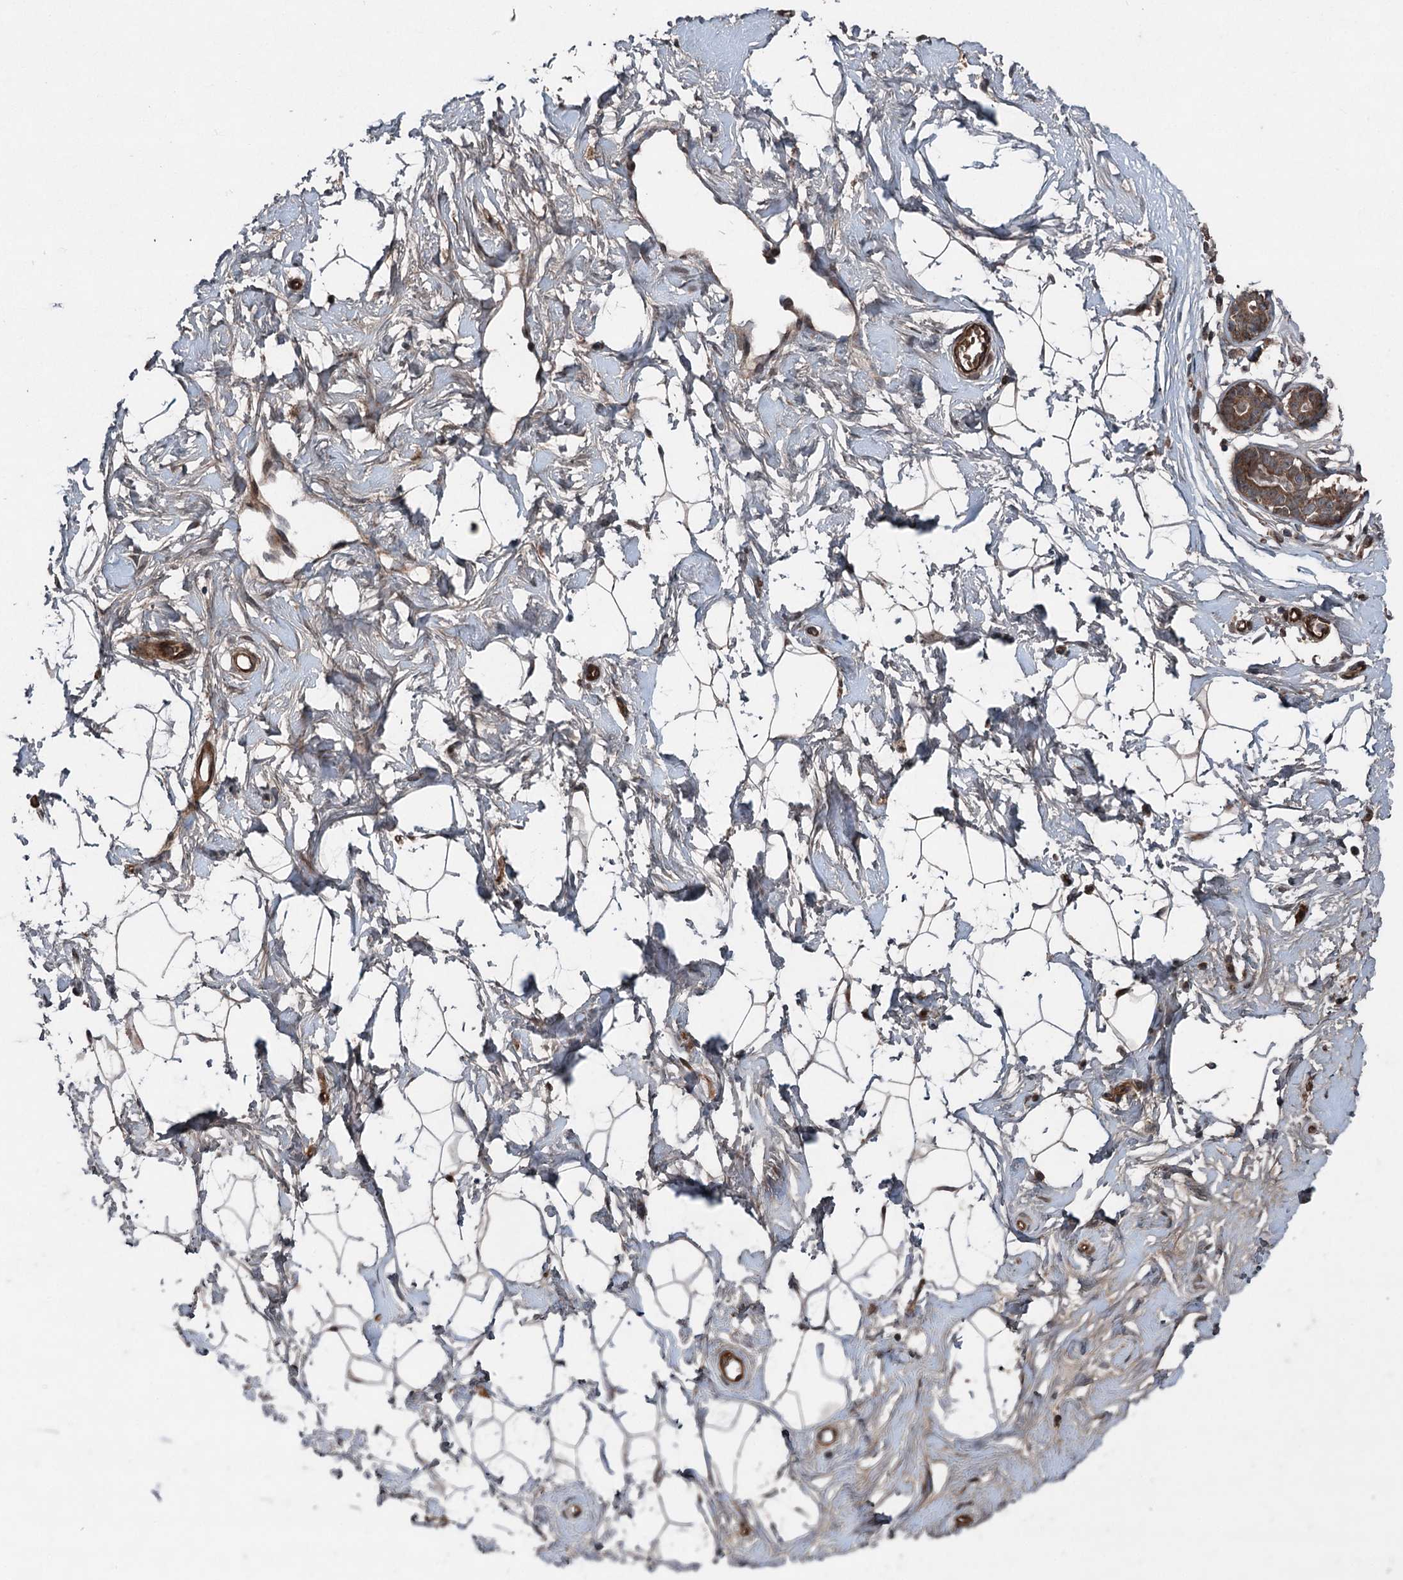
{"staining": {"intensity": "negative", "quantity": "none", "location": "none"}, "tissue": "breast", "cell_type": "Adipocytes", "image_type": "normal", "snomed": [{"axis": "morphology", "description": "Normal tissue, NOS"}, {"axis": "morphology", "description": "Adenoma, NOS"}, {"axis": "topography", "description": "Breast"}], "caption": "A micrograph of breast stained for a protein shows no brown staining in adipocytes. (Brightfield microscopy of DAB IHC at high magnification).", "gene": "ALAS1", "patient": {"sex": "female", "age": 23}}